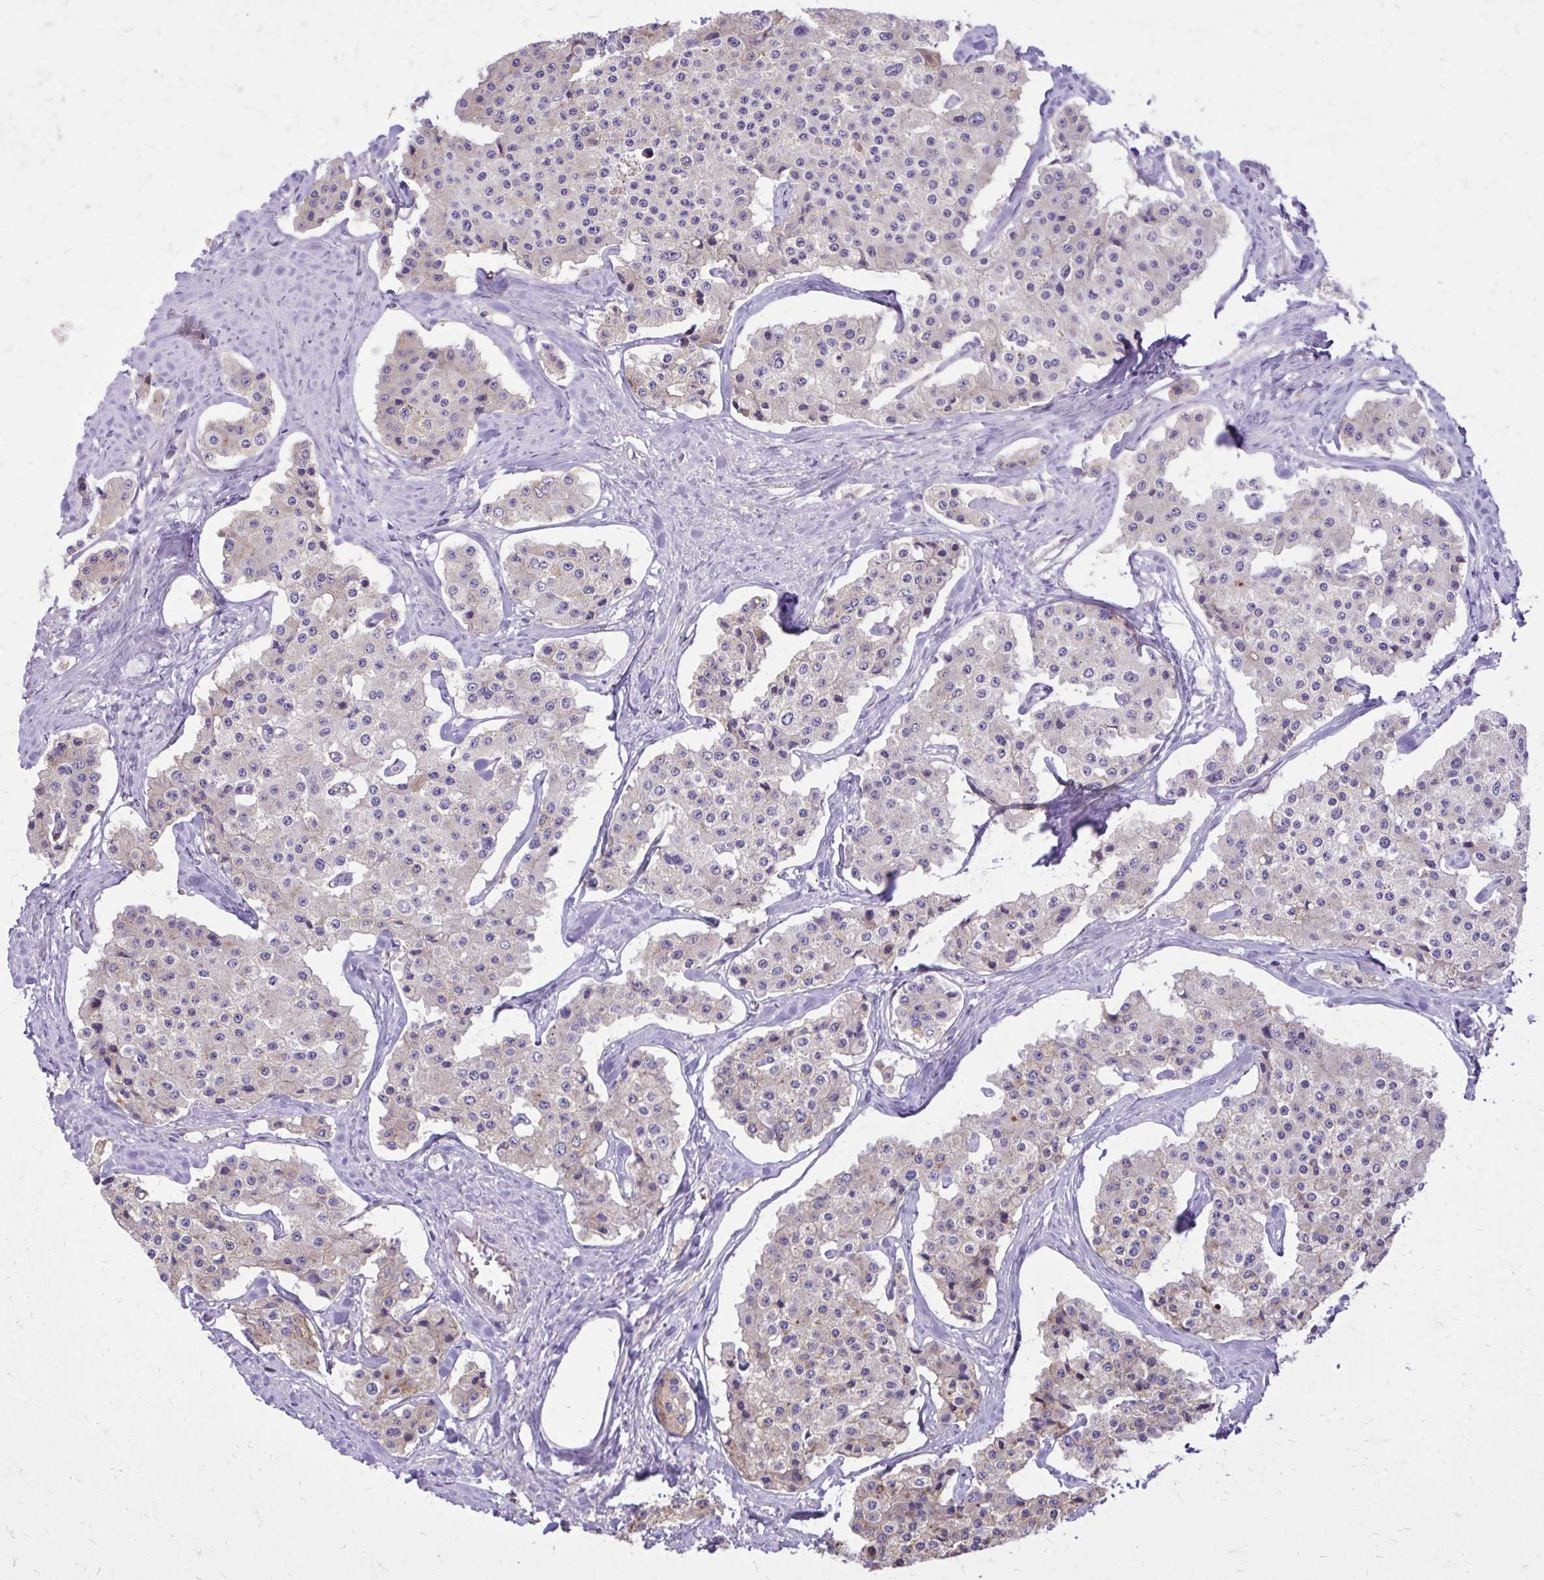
{"staining": {"intensity": "weak", "quantity": "<25%", "location": "cytoplasmic/membranous"}, "tissue": "carcinoid", "cell_type": "Tumor cells", "image_type": "cancer", "snomed": [{"axis": "morphology", "description": "Carcinoid, malignant, NOS"}, {"axis": "topography", "description": "Small intestine"}], "caption": "Immunohistochemical staining of malignant carcinoid exhibits no significant staining in tumor cells.", "gene": "RUNDC3B", "patient": {"sex": "female", "age": 65}}